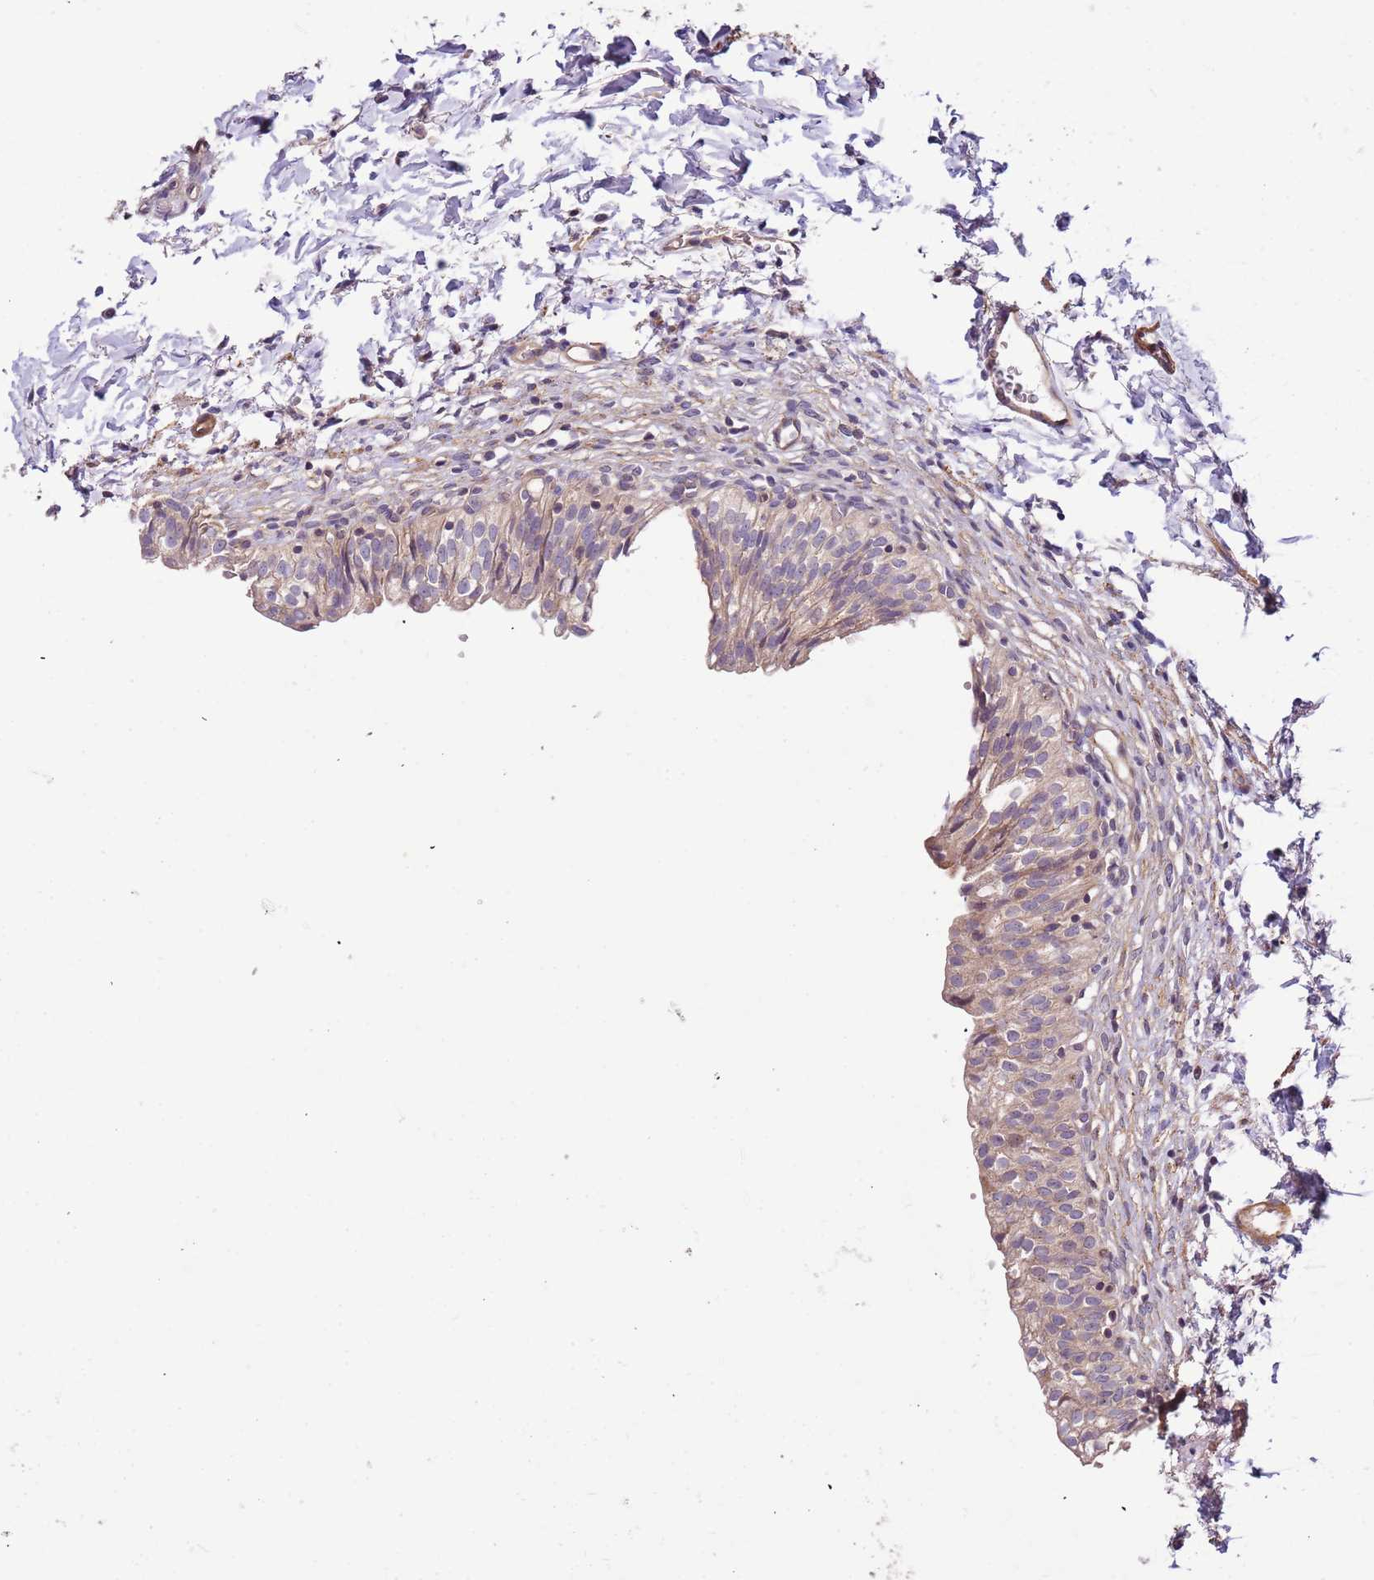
{"staining": {"intensity": "moderate", "quantity": ">75%", "location": "cytoplasmic/membranous"}, "tissue": "urinary bladder", "cell_type": "Urothelial cells", "image_type": "normal", "snomed": [{"axis": "morphology", "description": "Normal tissue, NOS"}, {"axis": "topography", "description": "Urinary bladder"}], "caption": "This histopathology image demonstrates immunohistochemistry staining of normal urinary bladder, with medium moderate cytoplasmic/membranous positivity in approximately >75% of urothelial cells.", "gene": "LAMB4", "patient": {"sex": "male", "age": 55}}